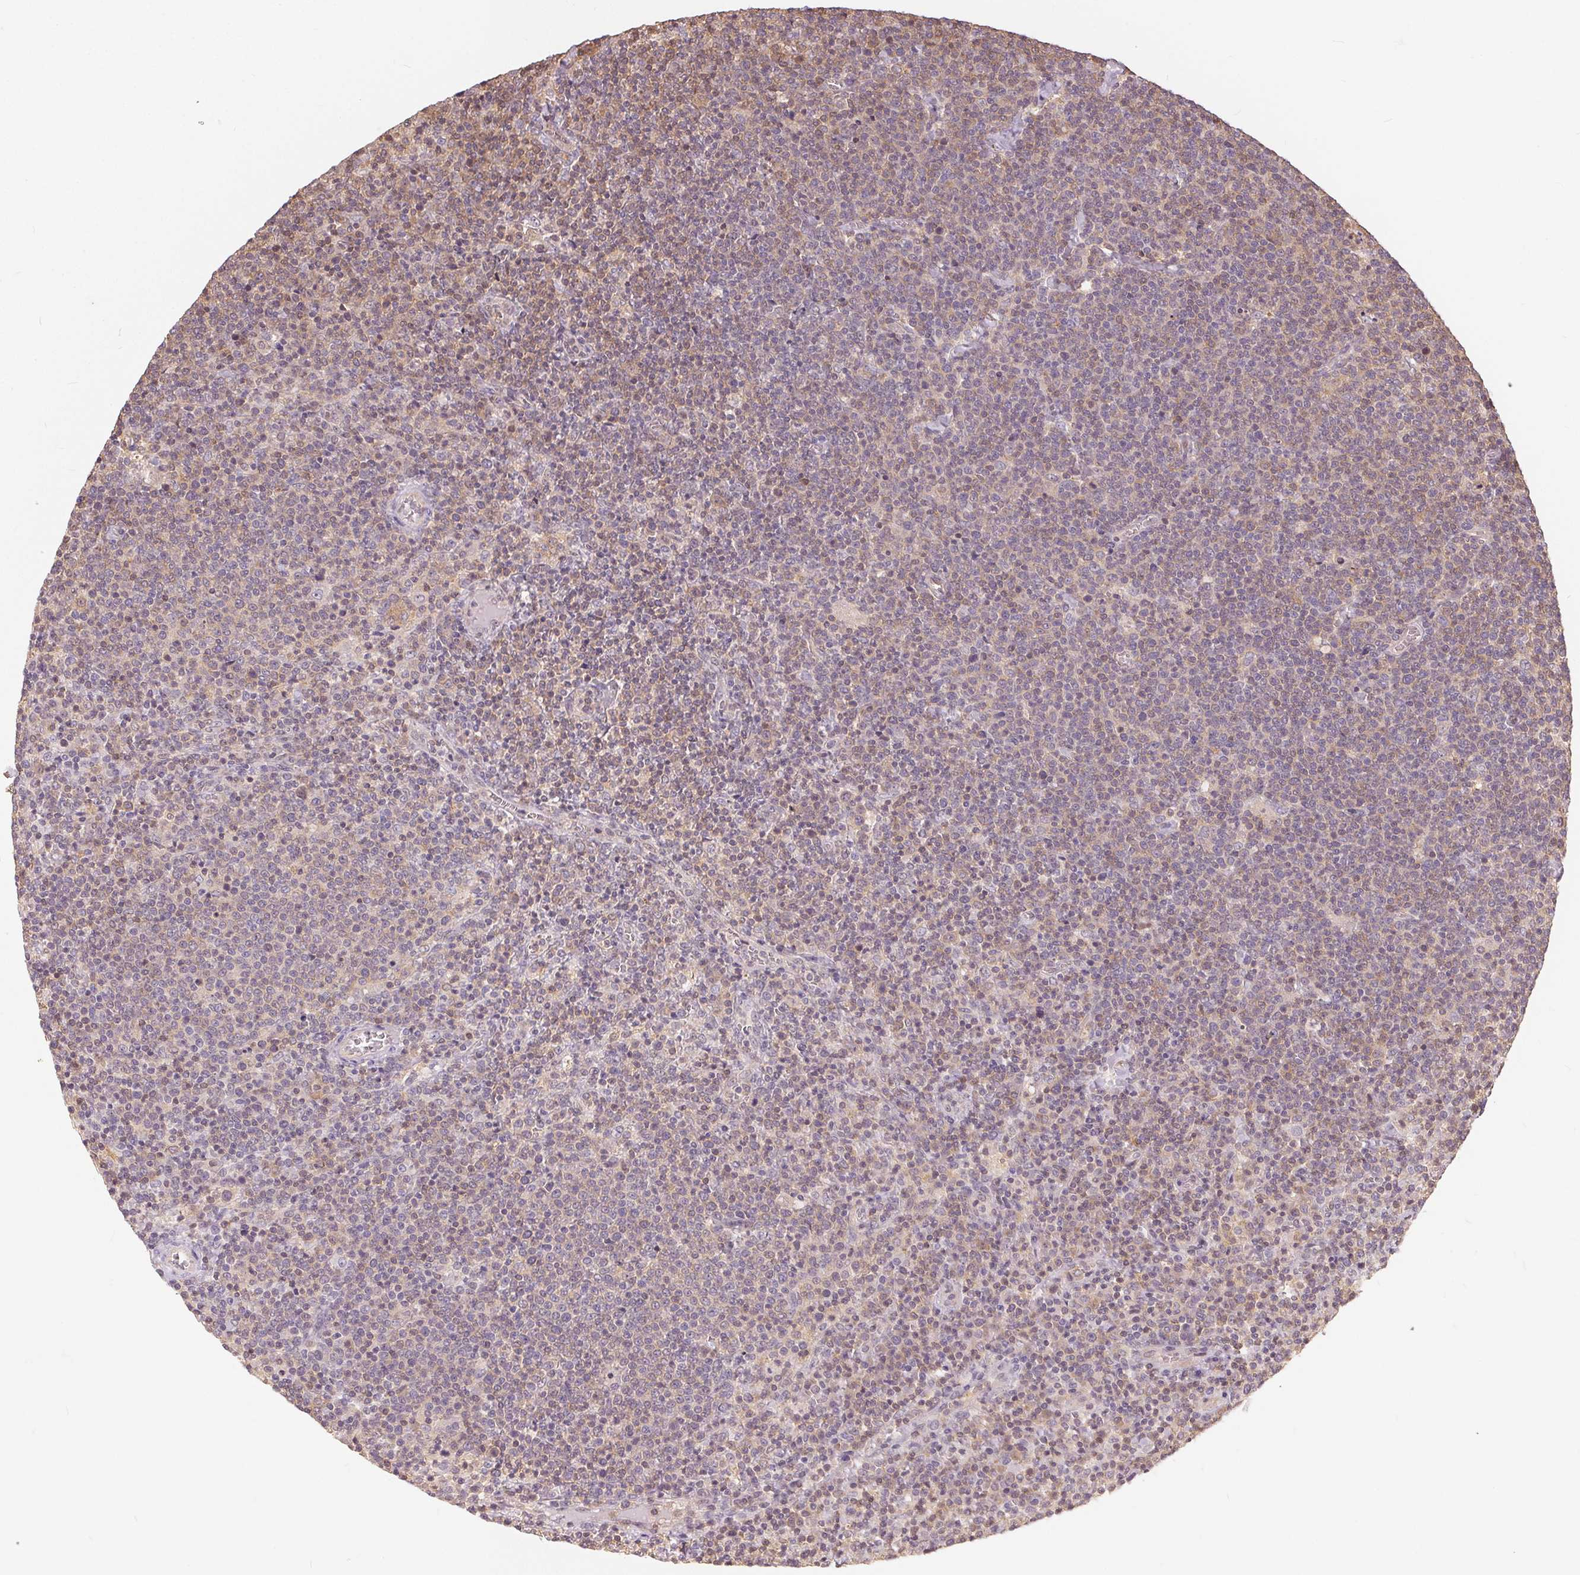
{"staining": {"intensity": "weak", "quantity": "<25%", "location": "cytoplasmic/membranous"}, "tissue": "lymphoma", "cell_type": "Tumor cells", "image_type": "cancer", "snomed": [{"axis": "morphology", "description": "Malignant lymphoma, non-Hodgkin's type, High grade"}, {"axis": "topography", "description": "Lymph node"}], "caption": "This photomicrograph is of high-grade malignant lymphoma, non-Hodgkin's type stained with immunohistochemistry to label a protein in brown with the nuclei are counter-stained blue. There is no staining in tumor cells.", "gene": "BLMH", "patient": {"sex": "male", "age": 61}}